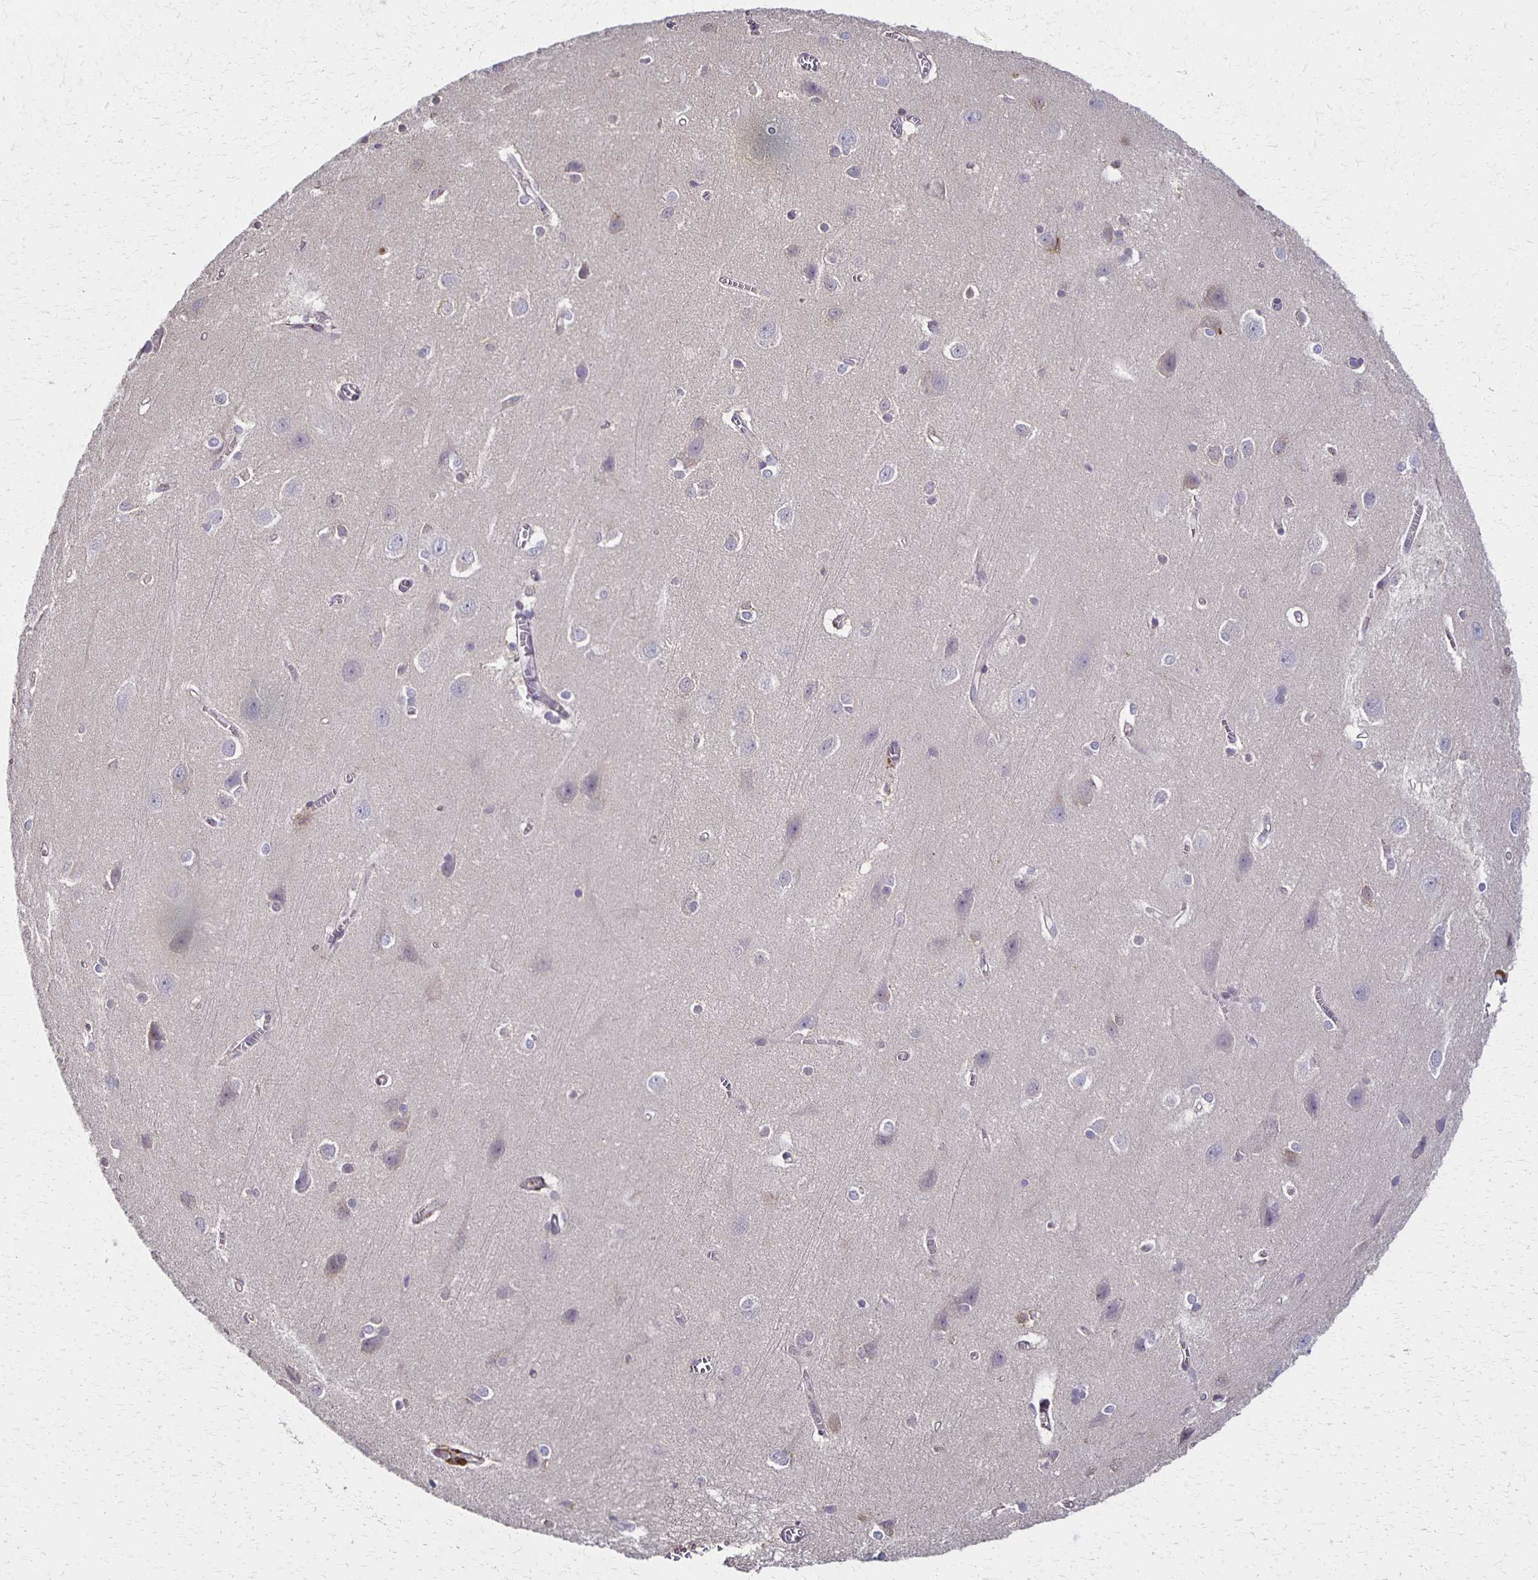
{"staining": {"intensity": "negative", "quantity": "none", "location": "none"}, "tissue": "cerebral cortex", "cell_type": "Endothelial cells", "image_type": "normal", "snomed": [{"axis": "morphology", "description": "Normal tissue, NOS"}, {"axis": "topography", "description": "Cerebral cortex"}], "caption": "DAB (3,3'-diaminobenzidine) immunohistochemical staining of unremarkable cerebral cortex reveals no significant staining in endothelial cells.", "gene": "GPX4", "patient": {"sex": "male", "age": 37}}